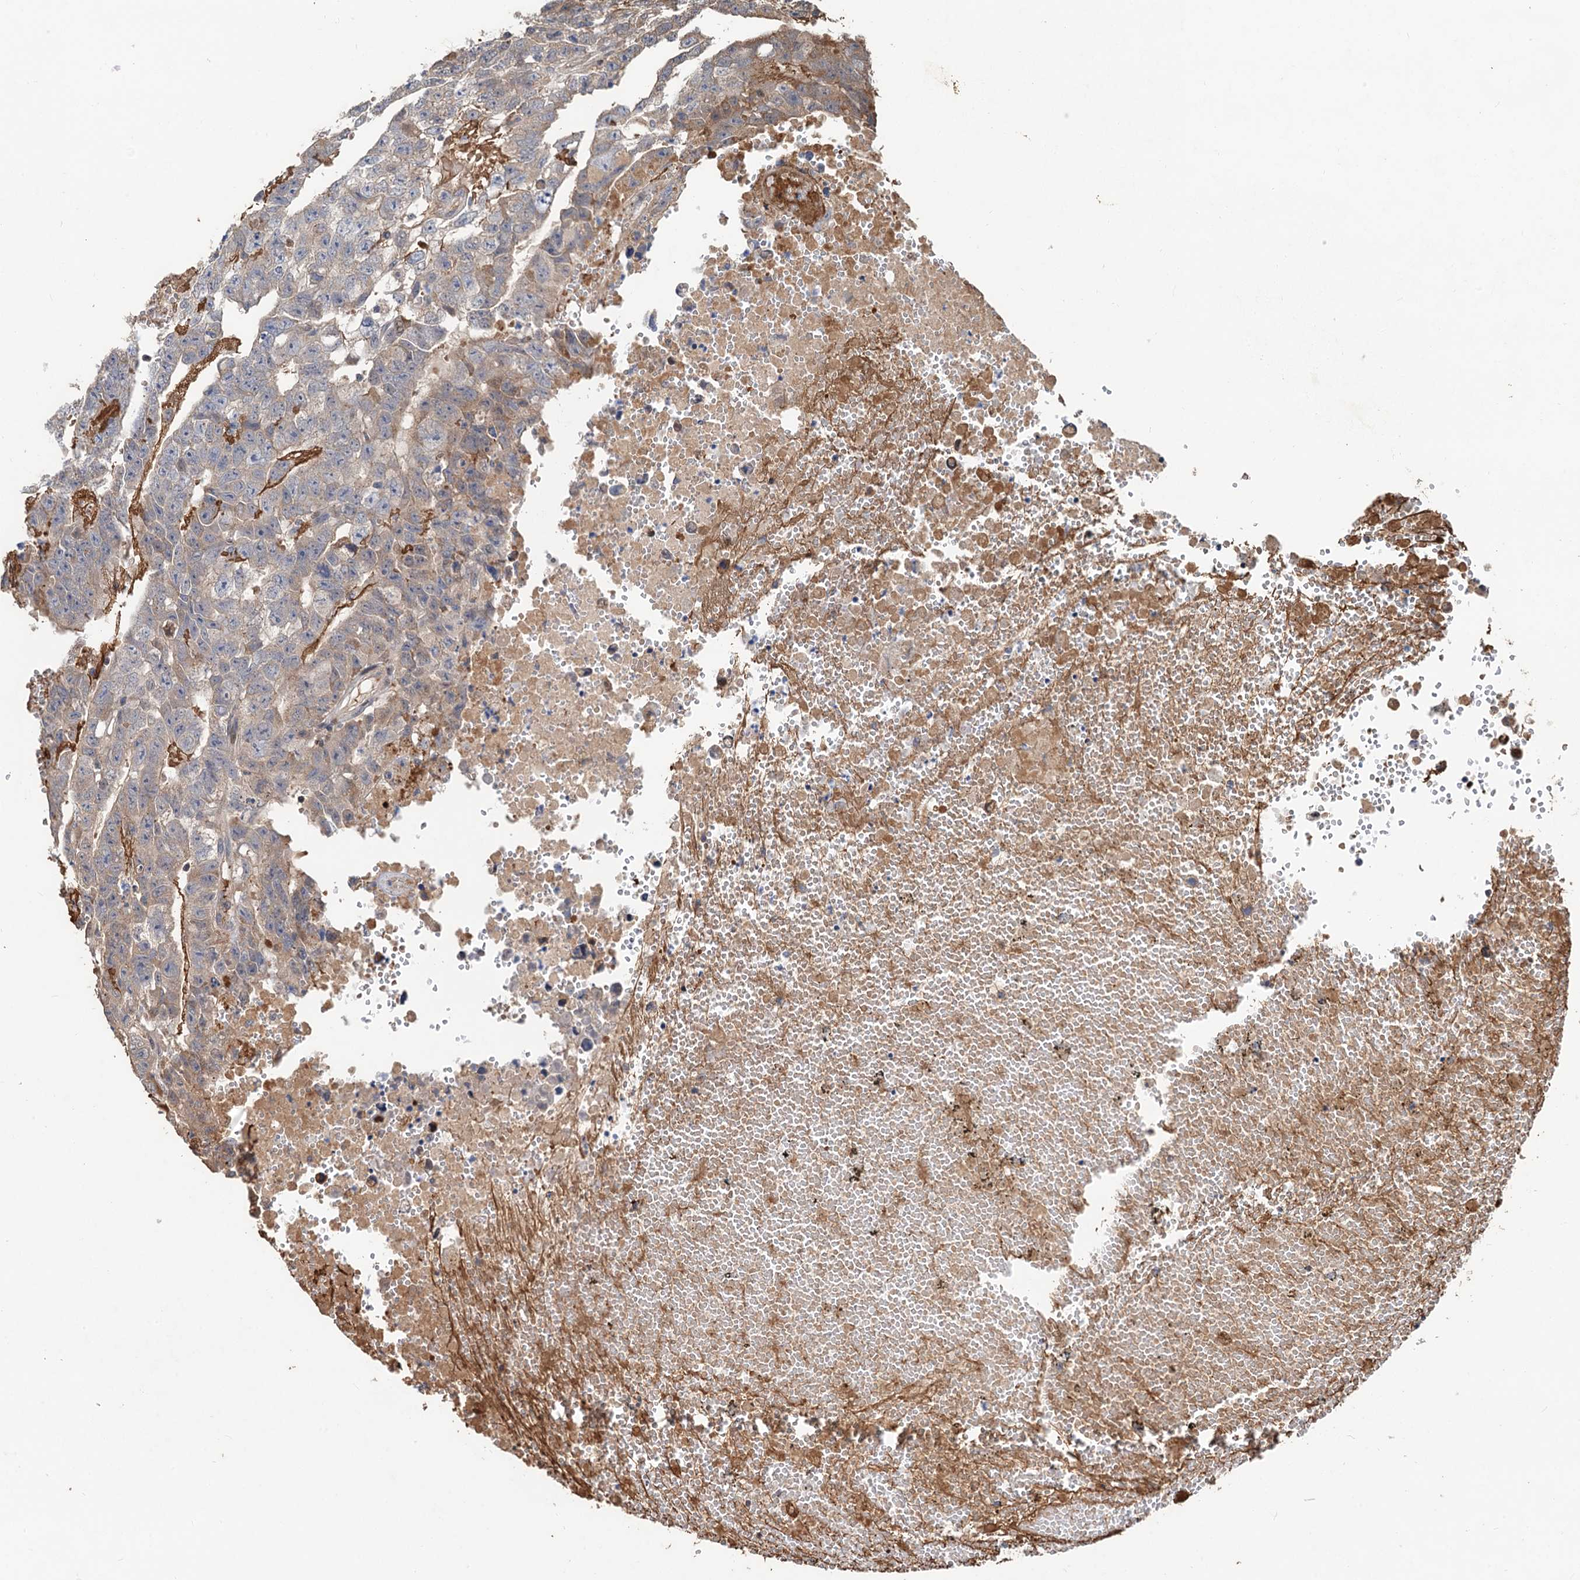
{"staining": {"intensity": "weak", "quantity": "<25%", "location": "cytoplasmic/membranous"}, "tissue": "testis cancer", "cell_type": "Tumor cells", "image_type": "cancer", "snomed": [{"axis": "morphology", "description": "Carcinoma, Embryonal, NOS"}, {"axis": "topography", "description": "Testis"}], "caption": "An immunohistochemistry photomicrograph of testis cancer is shown. There is no staining in tumor cells of testis cancer. Nuclei are stained in blue.", "gene": "DEXI", "patient": {"sex": "male", "age": 25}}